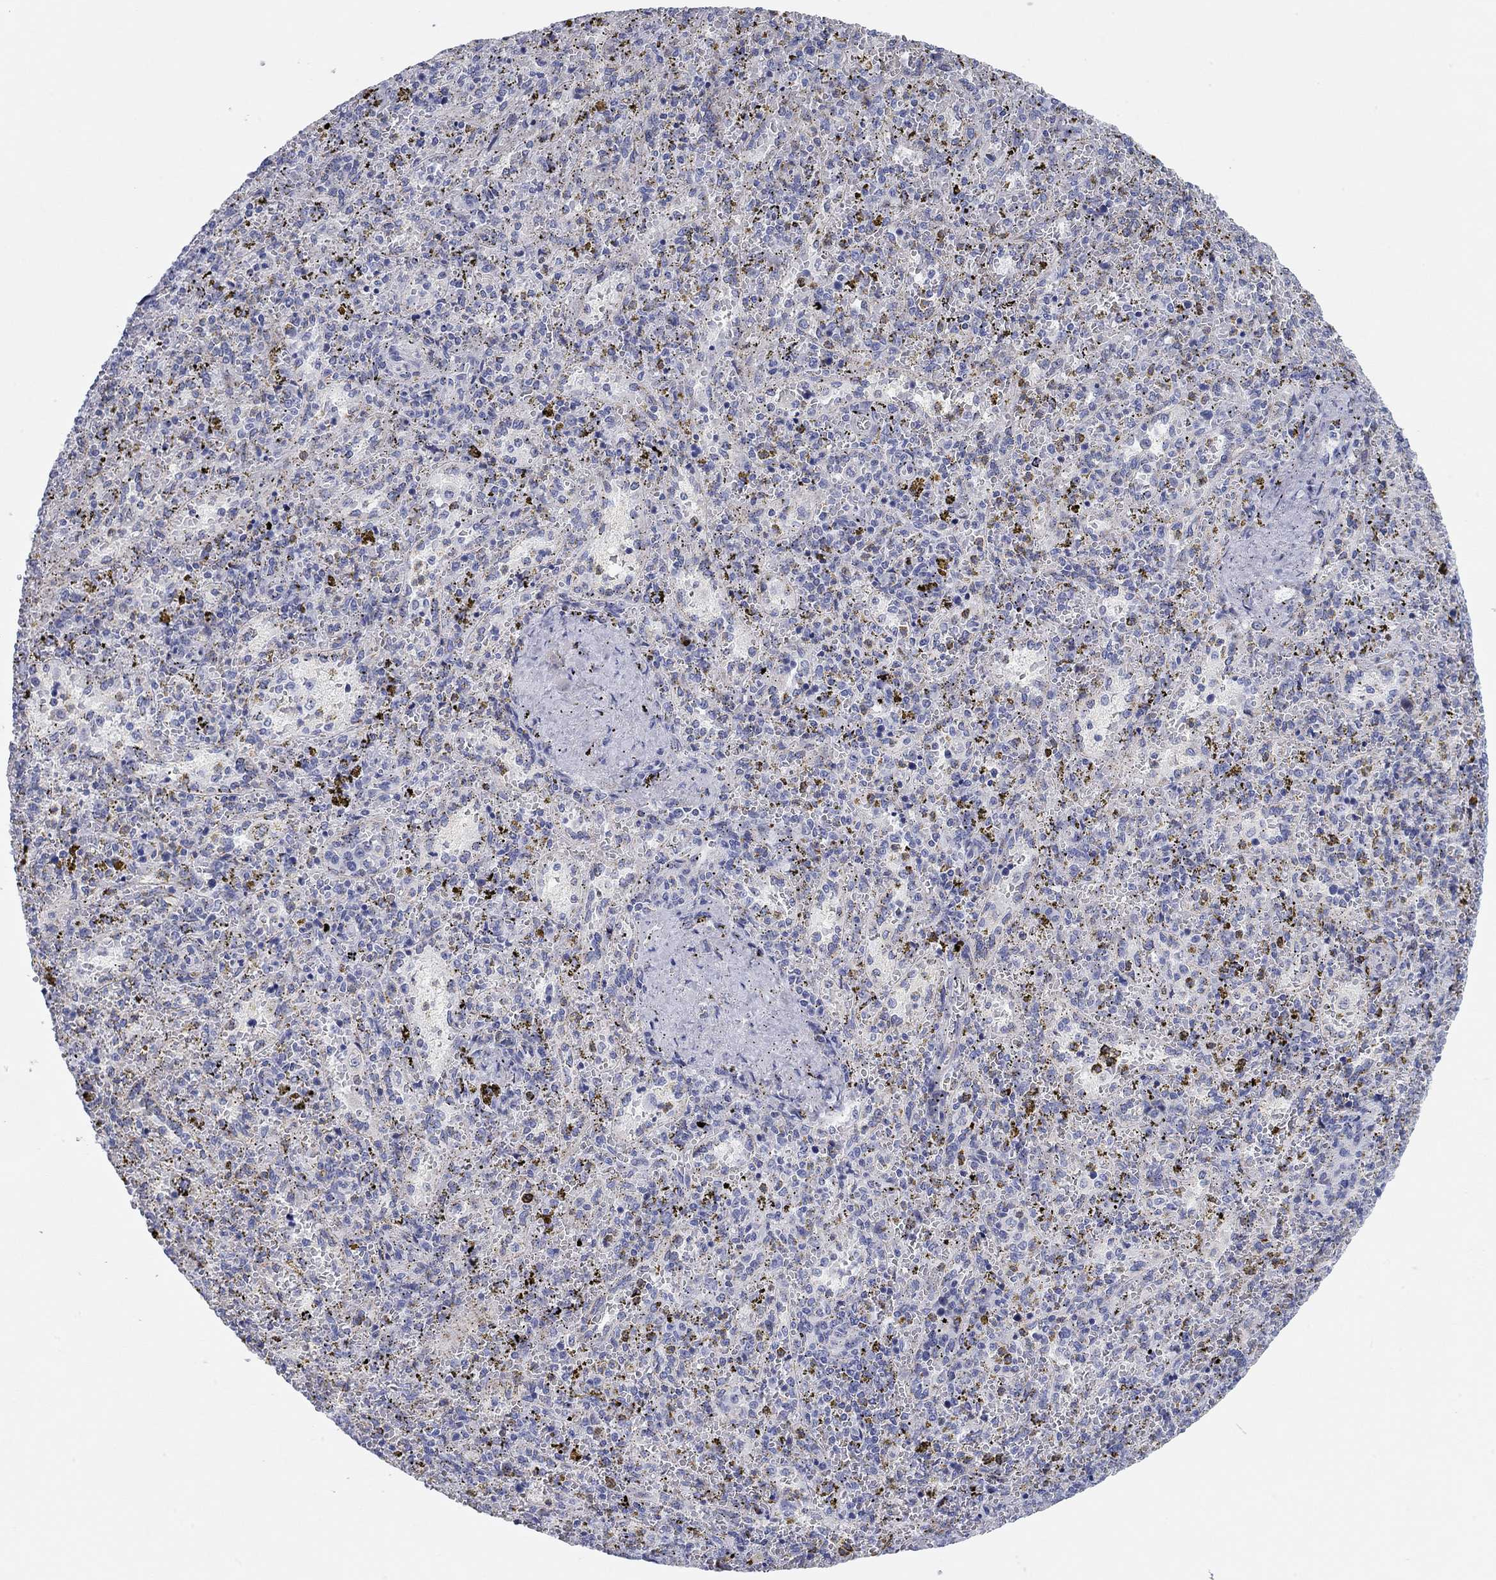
{"staining": {"intensity": "negative", "quantity": "none", "location": "none"}, "tissue": "spleen", "cell_type": "Cells in red pulp", "image_type": "normal", "snomed": [{"axis": "morphology", "description": "Normal tissue, NOS"}, {"axis": "topography", "description": "Spleen"}], "caption": "An immunohistochemistry image of benign spleen is shown. There is no staining in cells in red pulp of spleen.", "gene": "CHI3L2", "patient": {"sex": "female", "age": 50}}